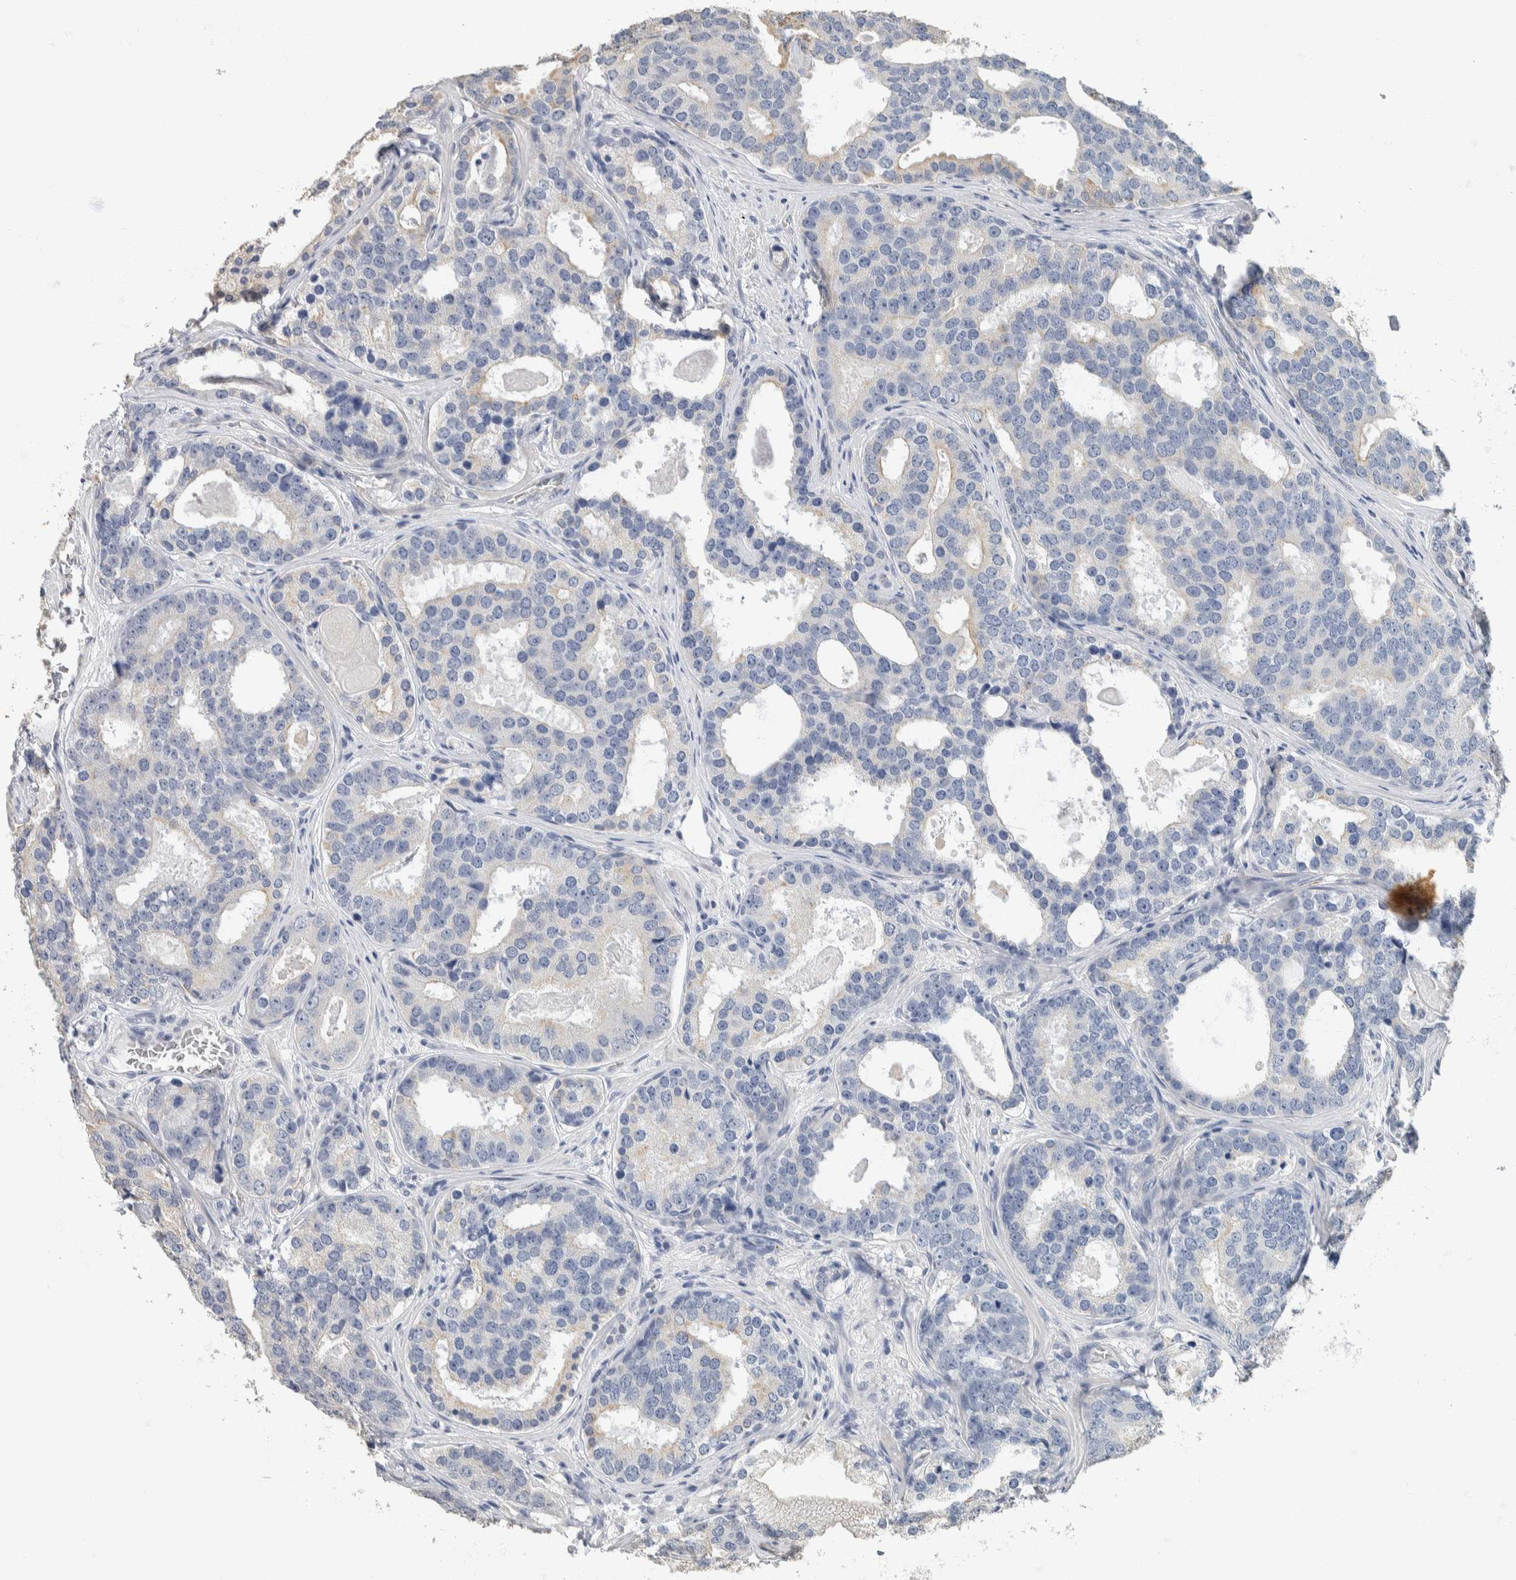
{"staining": {"intensity": "weak", "quantity": "<25%", "location": "cytoplasmic/membranous"}, "tissue": "prostate cancer", "cell_type": "Tumor cells", "image_type": "cancer", "snomed": [{"axis": "morphology", "description": "Adenocarcinoma, High grade"}, {"axis": "topography", "description": "Prostate"}], "caption": "Prostate cancer stained for a protein using IHC shows no expression tumor cells.", "gene": "NEFM", "patient": {"sex": "male", "age": 60}}